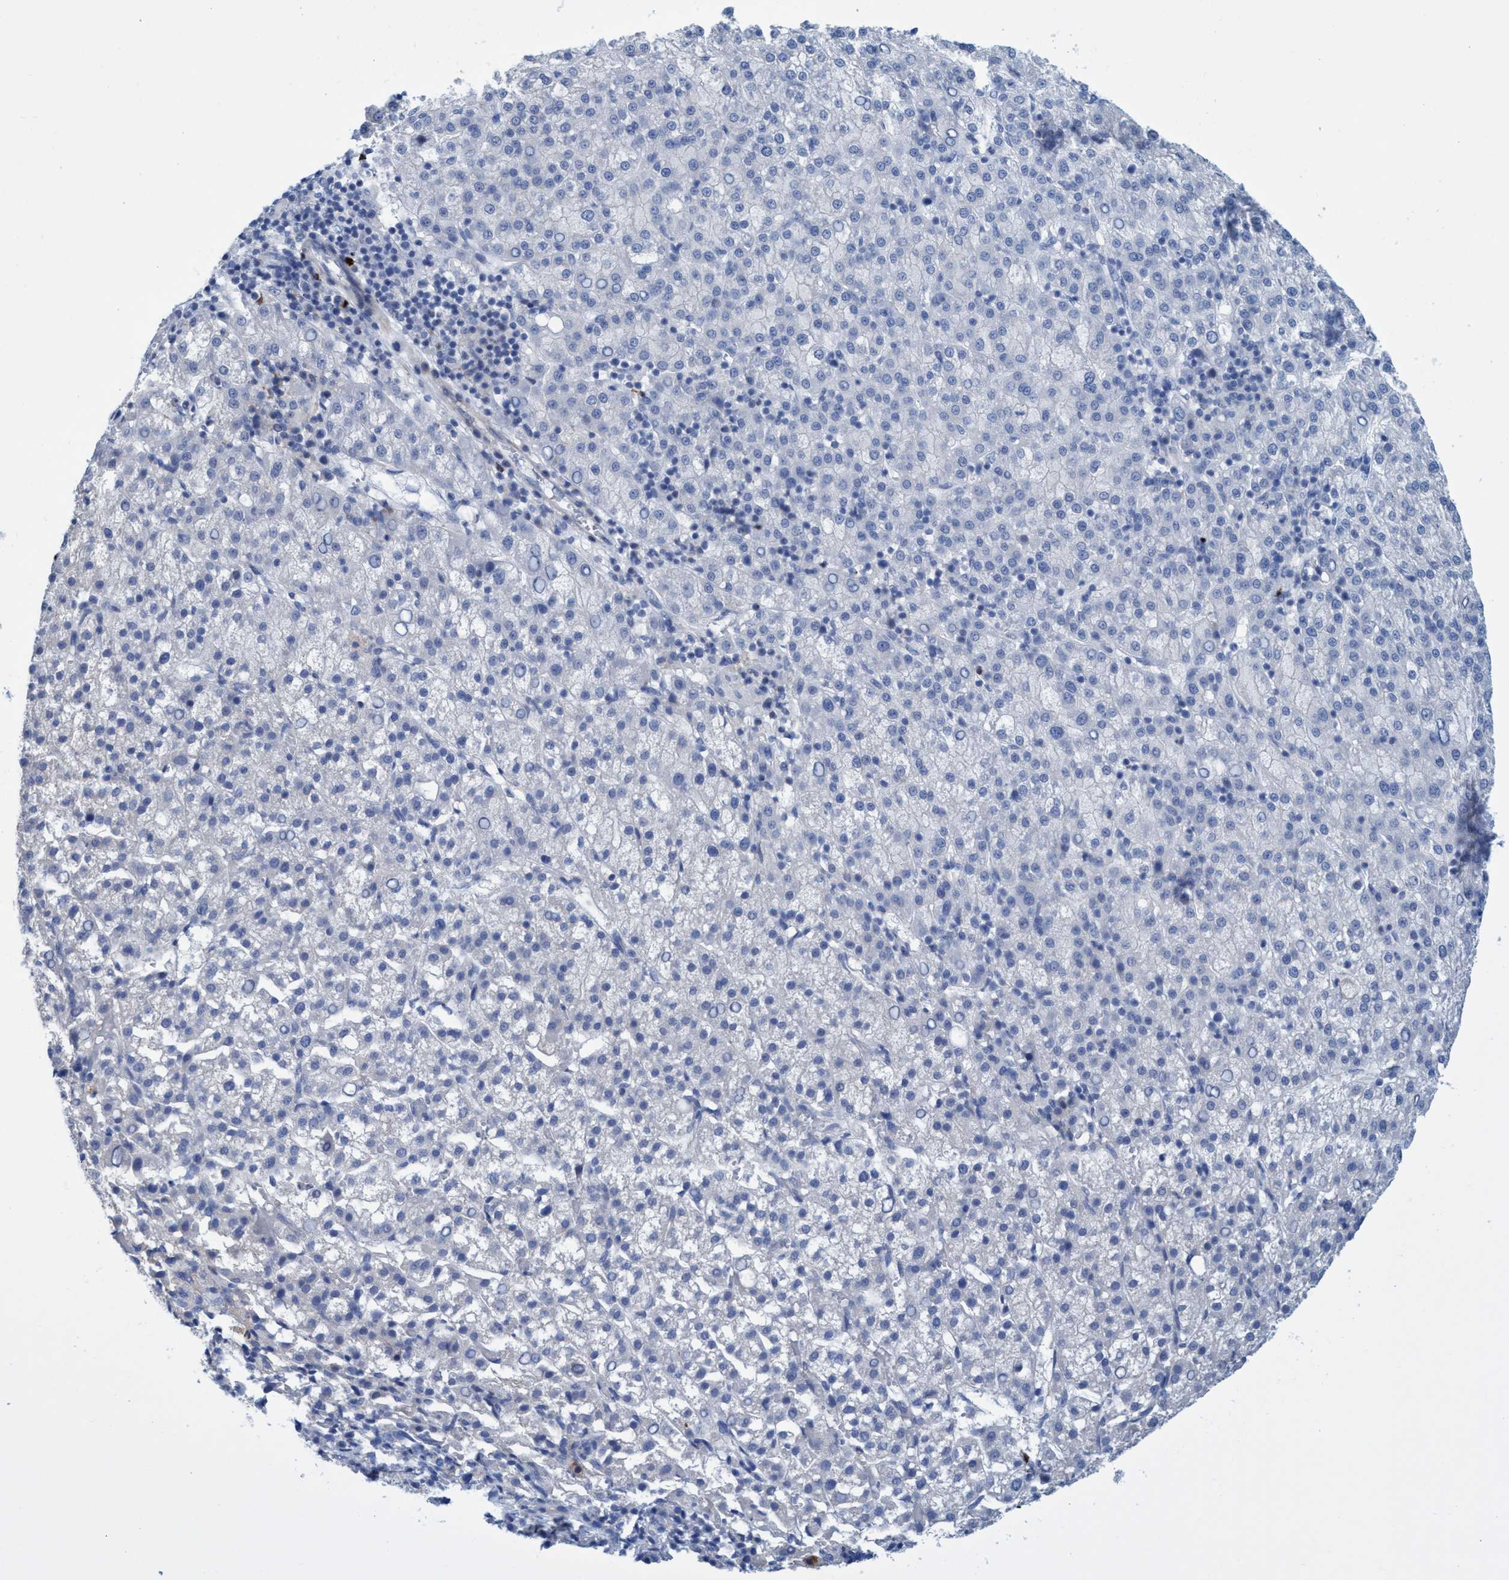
{"staining": {"intensity": "negative", "quantity": "none", "location": "none"}, "tissue": "liver cancer", "cell_type": "Tumor cells", "image_type": "cancer", "snomed": [{"axis": "morphology", "description": "Carcinoma, Hepatocellular, NOS"}, {"axis": "topography", "description": "Liver"}], "caption": "Tumor cells show no significant expression in liver hepatocellular carcinoma.", "gene": "R3HCC1", "patient": {"sex": "female", "age": 58}}